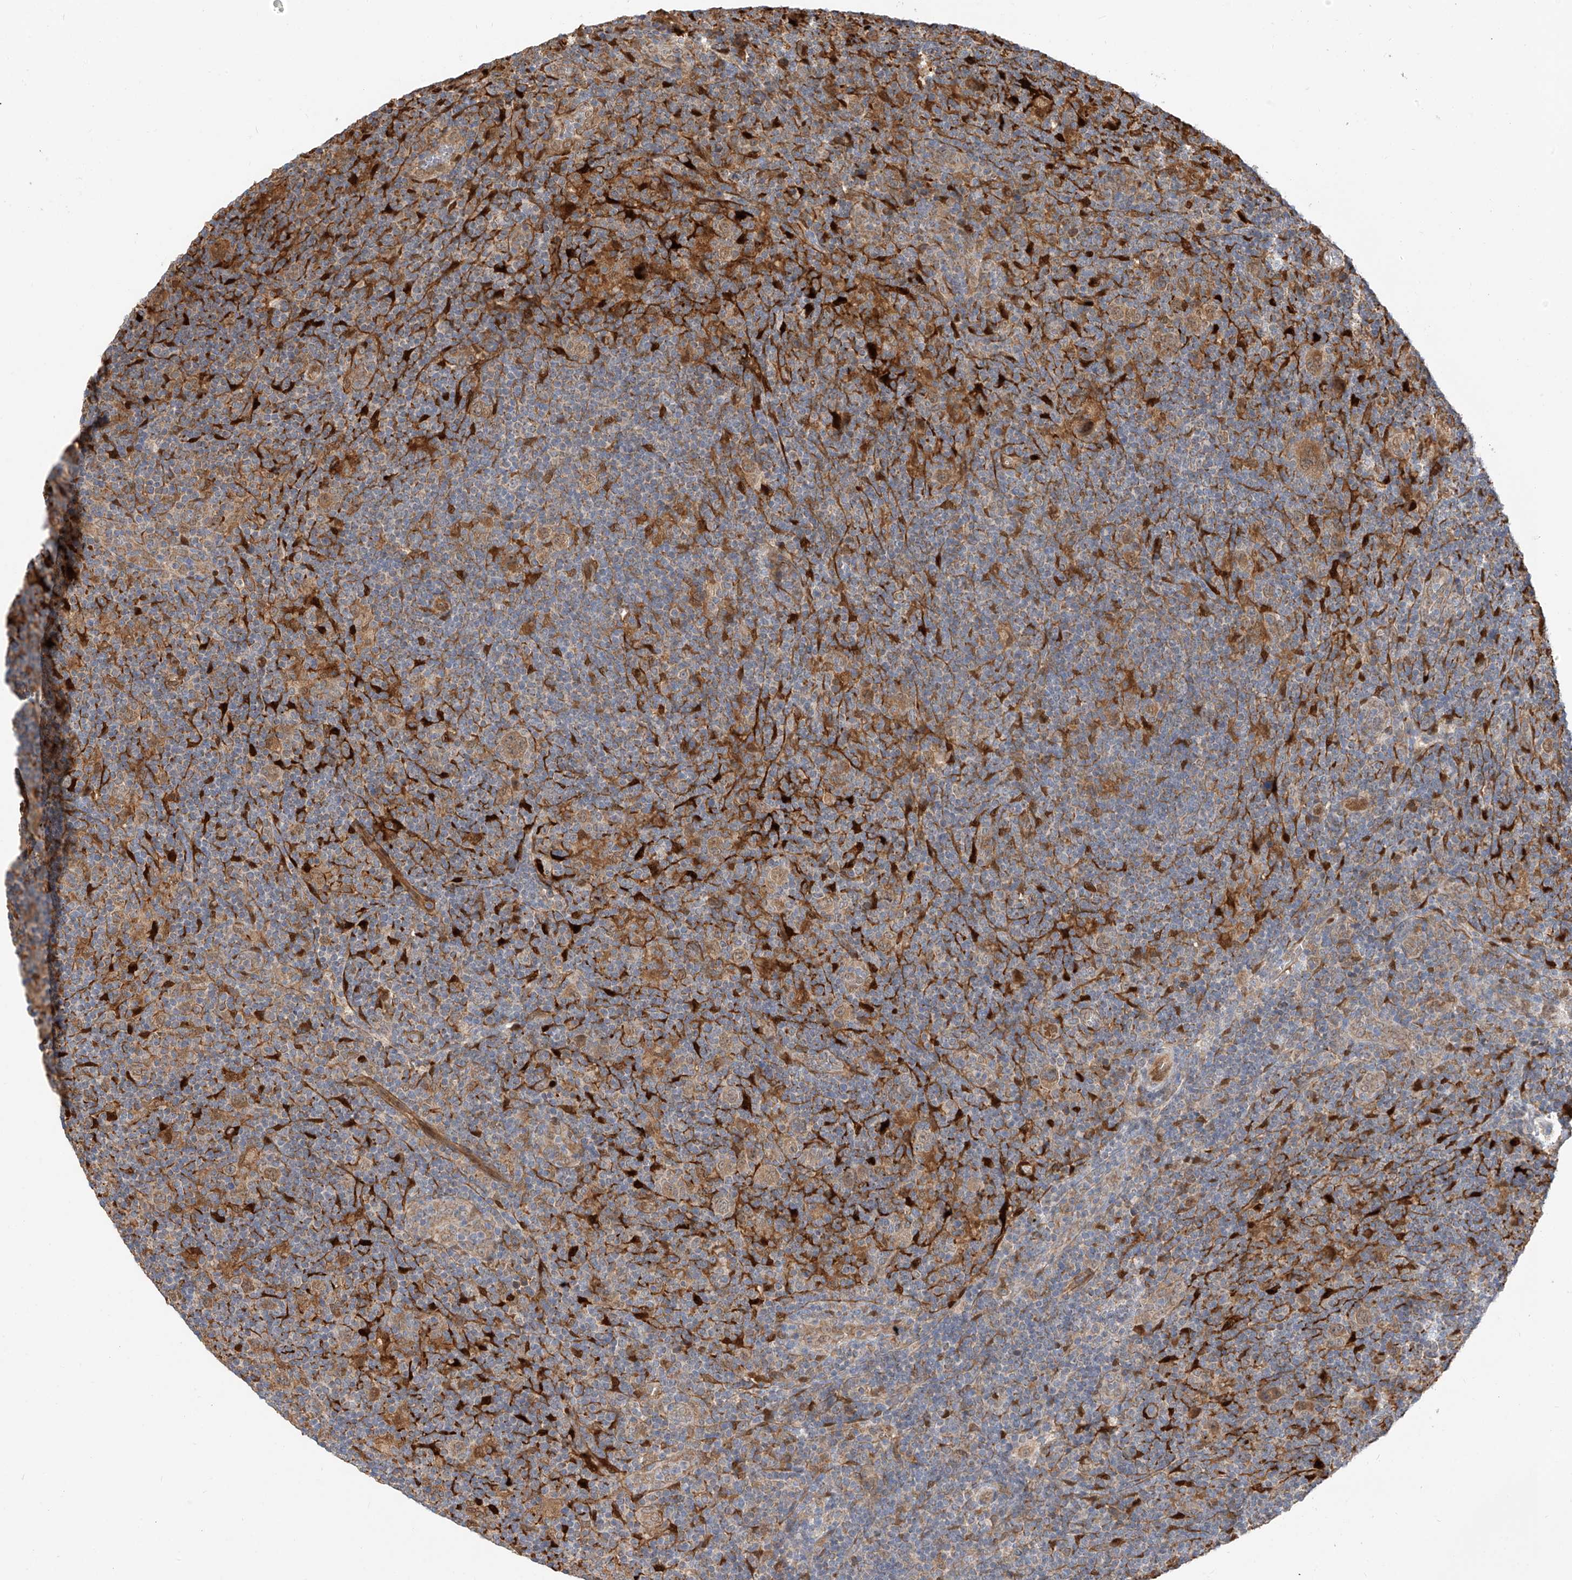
{"staining": {"intensity": "moderate", "quantity": ">75%", "location": "cytoplasmic/membranous"}, "tissue": "lymphoma", "cell_type": "Tumor cells", "image_type": "cancer", "snomed": [{"axis": "morphology", "description": "Hodgkin's disease, NOS"}, {"axis": "topography", "description": "Lymph node"}], "caption": "Brown immunohistochemical staining in human lymphoma shows moderate cytoplasmic/membranous expression in approximately >75% of tumor cells.", "gene": "PPA2", "patient": {"sex": "female", "age": 57}}